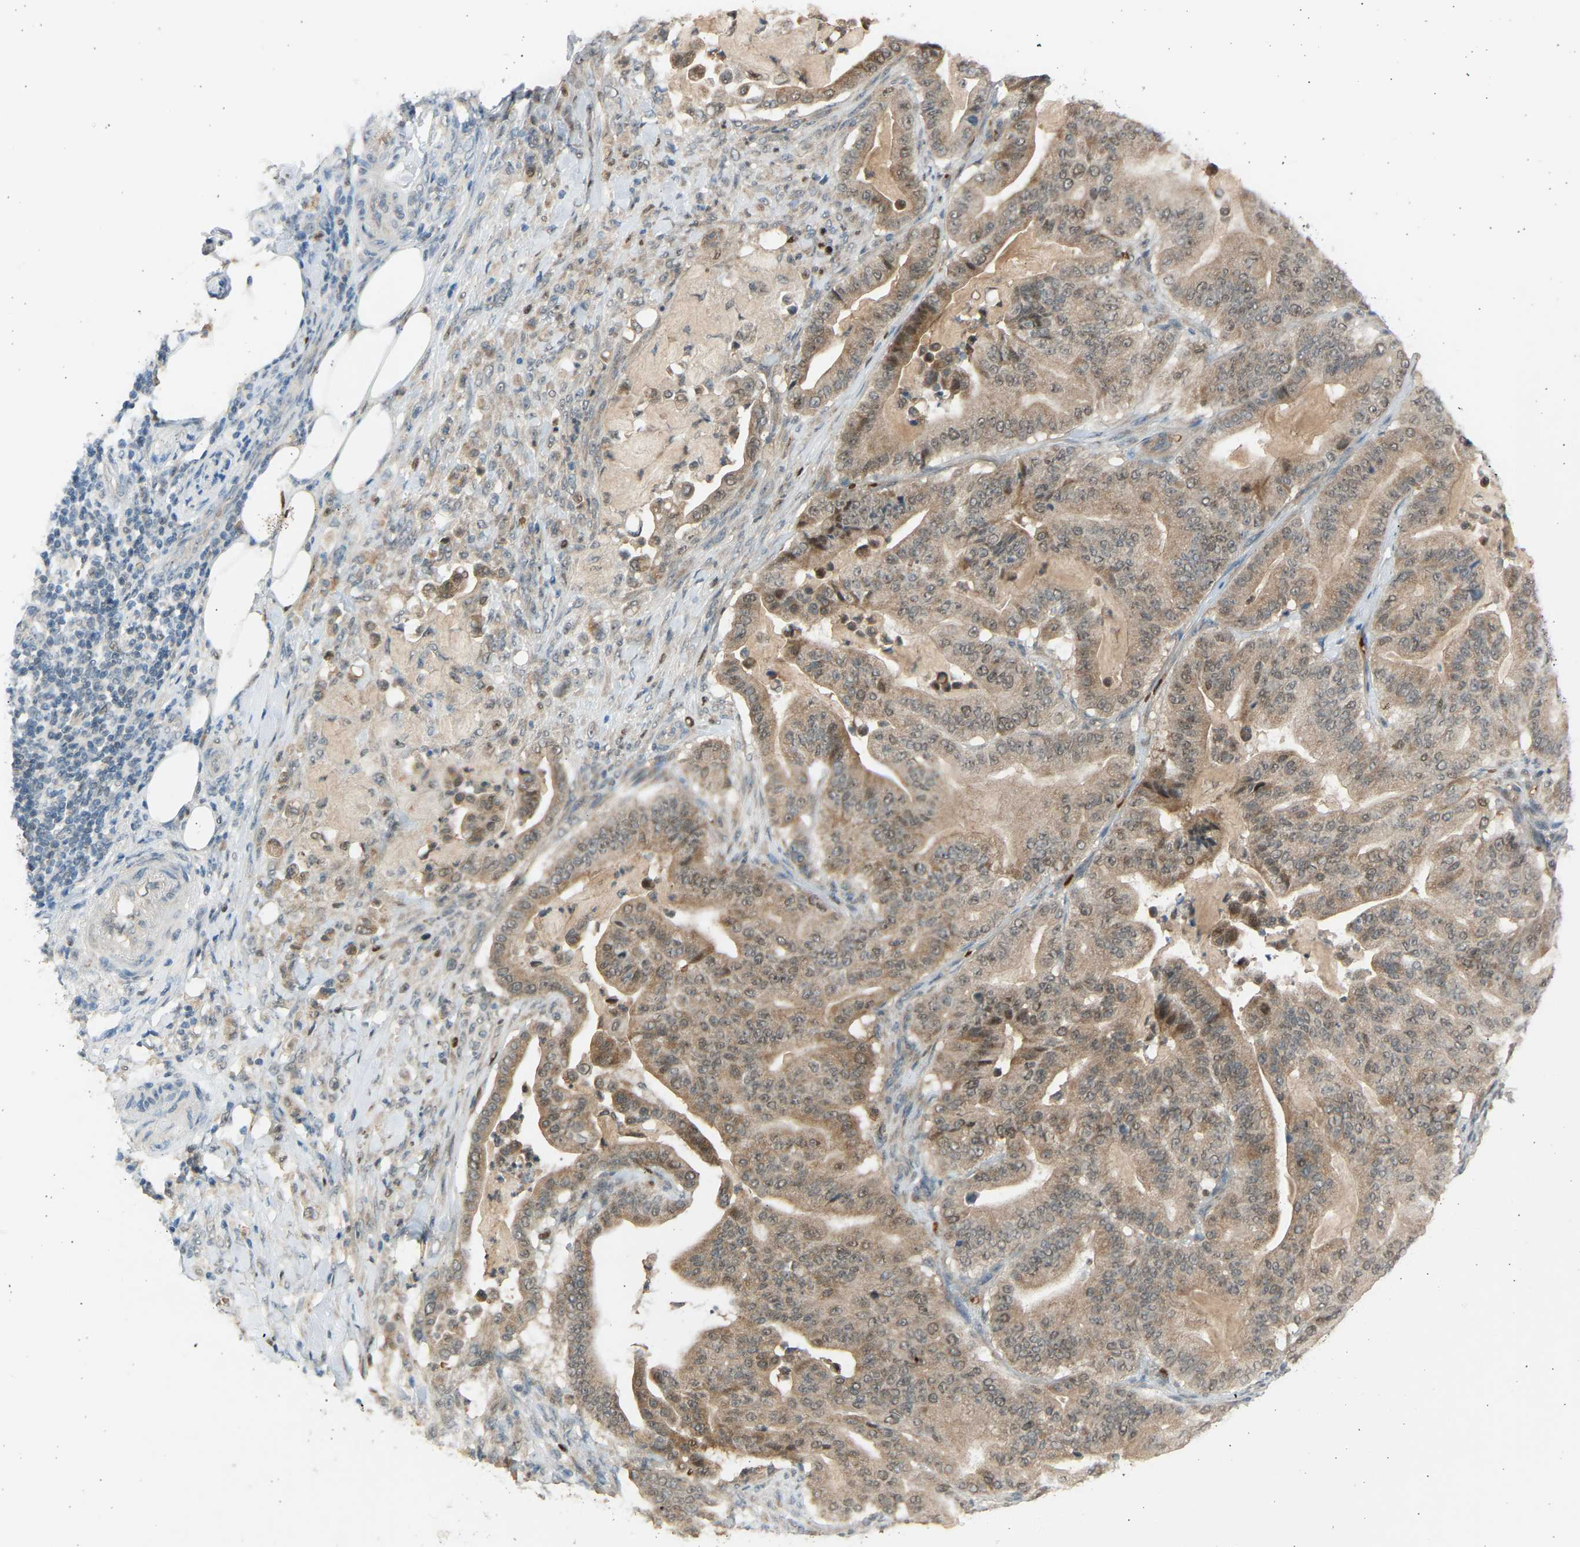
{"staining": {"intensity": "moderate", "quantity": ">75%", "location": "cytoplasmic/membranous,nuclear"}, "tissue": "pancreatic cancer", "cell_type": "Tumor cells", "image_type": "cancer", "snomed": [{"axis": "morphology", "description": "Adenocarcinoma, NOS"}, {"axis": "topography", "description": "Pancreas"}], "caption": "Pancreatic cancer was stained to show a protein in brown. There is medium levels of moderate cytoplasmic/membranous and nuclear expression in approximately >75% of tumor cells.", "gene": "BIRC2", "patient": {"sex": "male", "age": 63}}